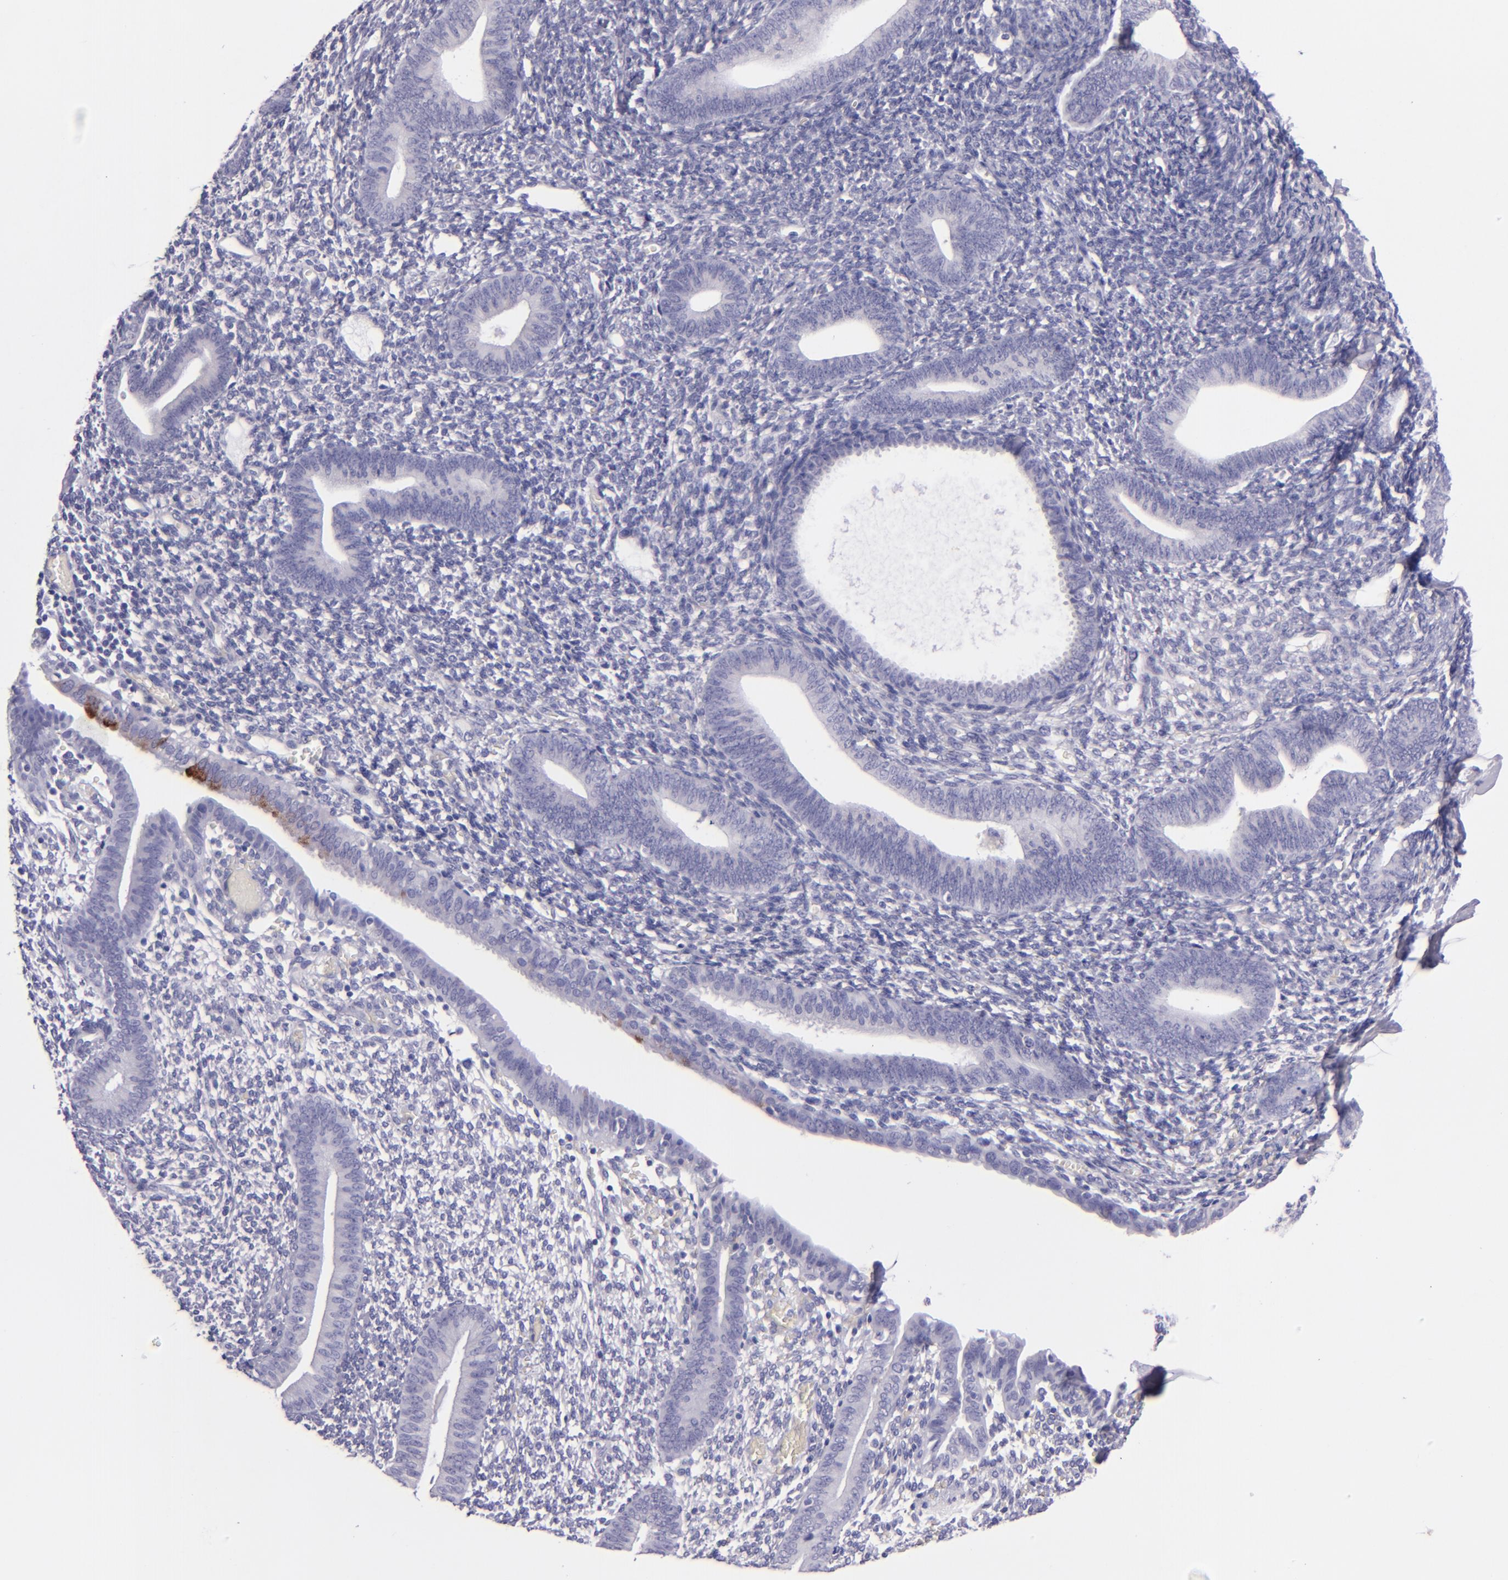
{"staining": {"intensity": "negative", "quantity": "none", "location": "none"}, "tissue": "endometrium", "cell_type": "Cells in endometrial stroma", "image_type": "normal", "snomed": [{"axis": "morphology", "description": "Normal tissue, NOS"}, {"axis": "topography", "description": "Smooth muscle"}, {"axis": "topography", "description": "Endometrium"}], "caption": "Human endometrium stained for a protein using immunohistochemistry demonstrates no positivity in cells in endometrial stroma.", "gene": "MUC5AC", "patient": {"sex": "female", "age": 57}}